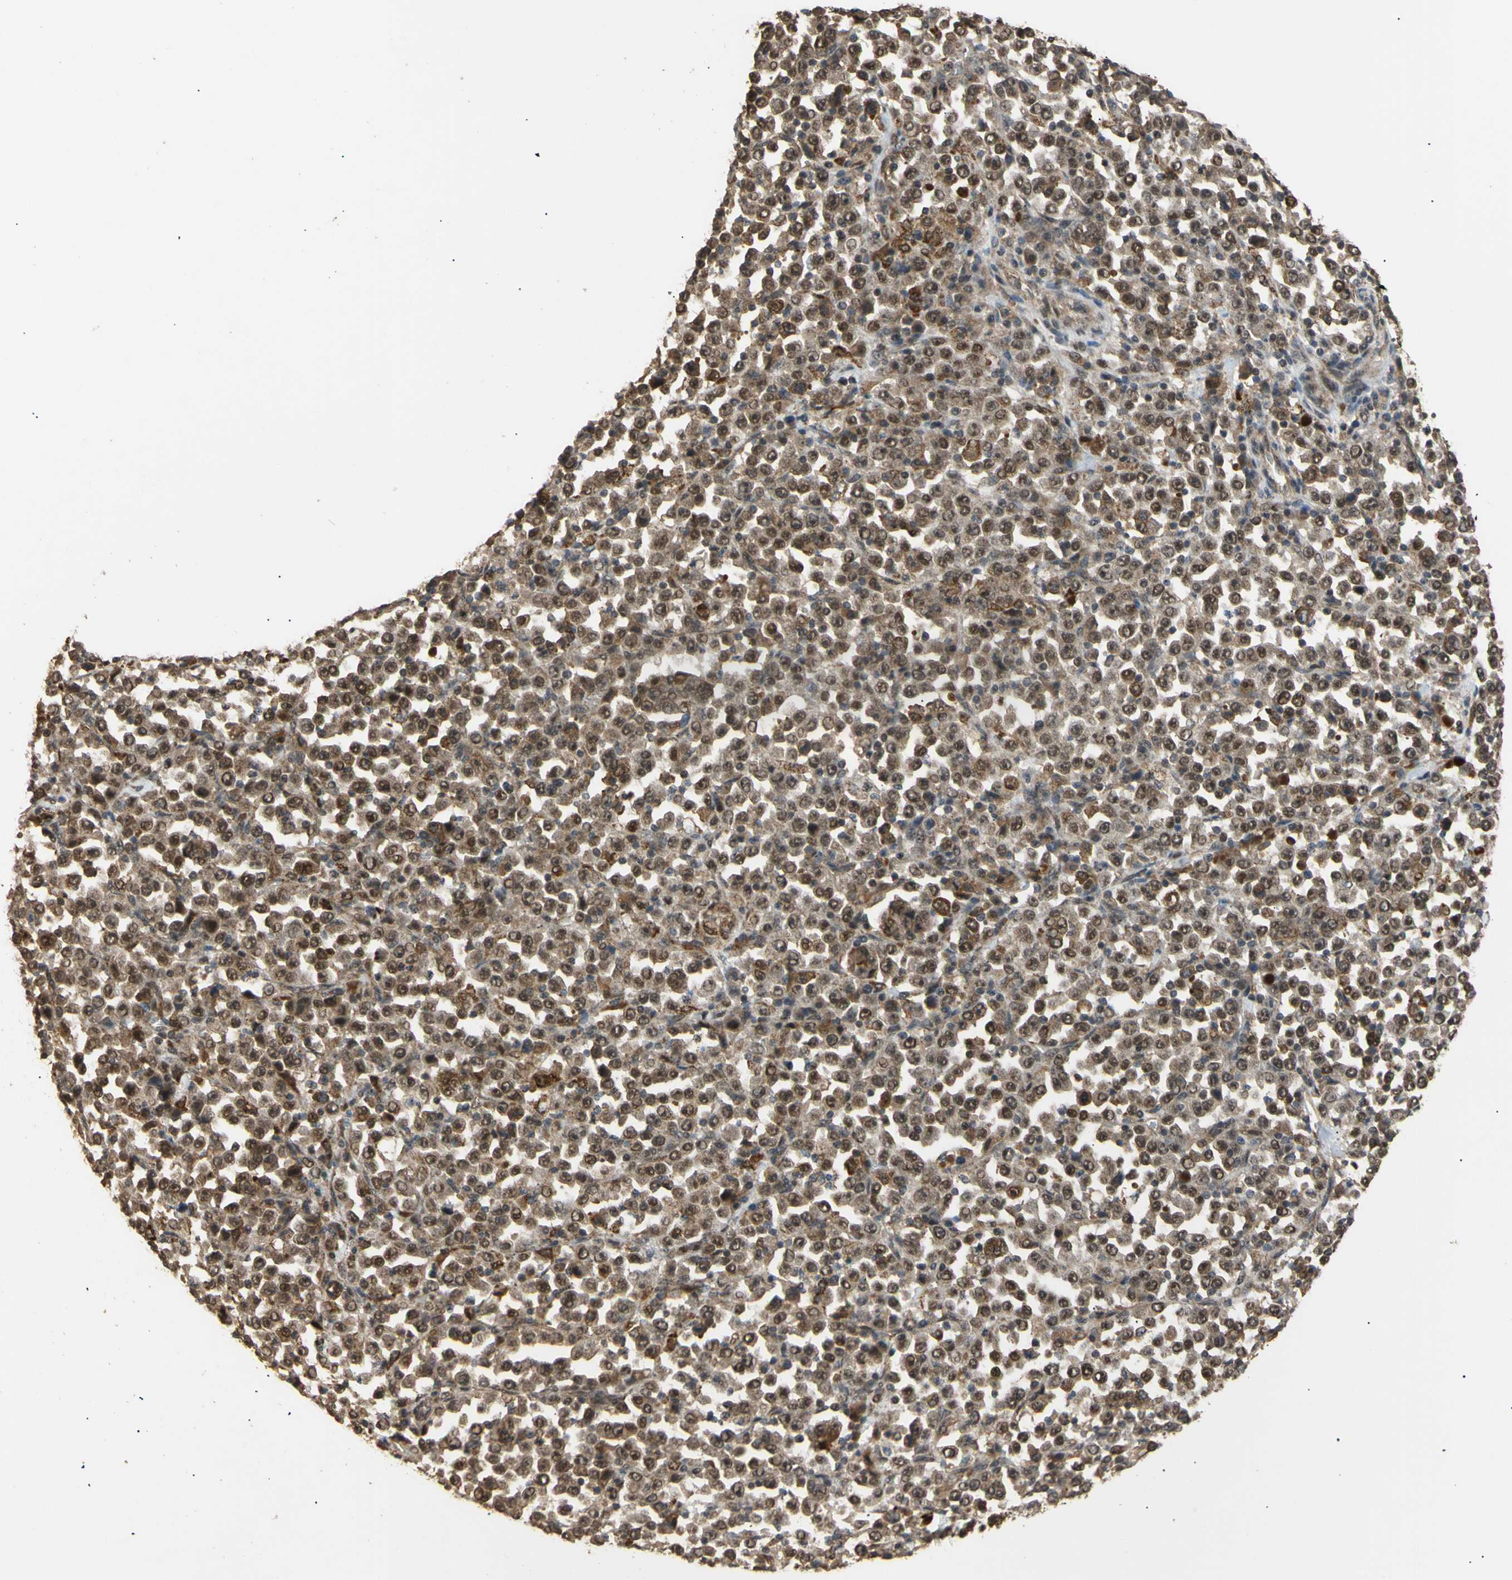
{"staining": {"intensity": "weak", "quantity": ">75%", "location": "cytoplasmic/membranous,nuclear"}, "tissue": "stomach cancer", "cell_type": "Tumor cells", "image_type": "cancer", "snomed": [{"axis": "morphology", "description": "Normal tissue, NOS"}, {"axis": "morphology", "description": "Adenocarcinoma, NOS"}, {"axis": "topography", "description": "Stomach, upper"}, {"axis": "topography", "description": "Stomach"}], "caption": "Tumor cells demonstrate low levels of weak cytoplasmic/membranous and nuclear positivity in about >75% of cells in stomach adenocarcinoma.", "gene": "GTF2E2", "patient": {"sex": "male", "age": 59}}